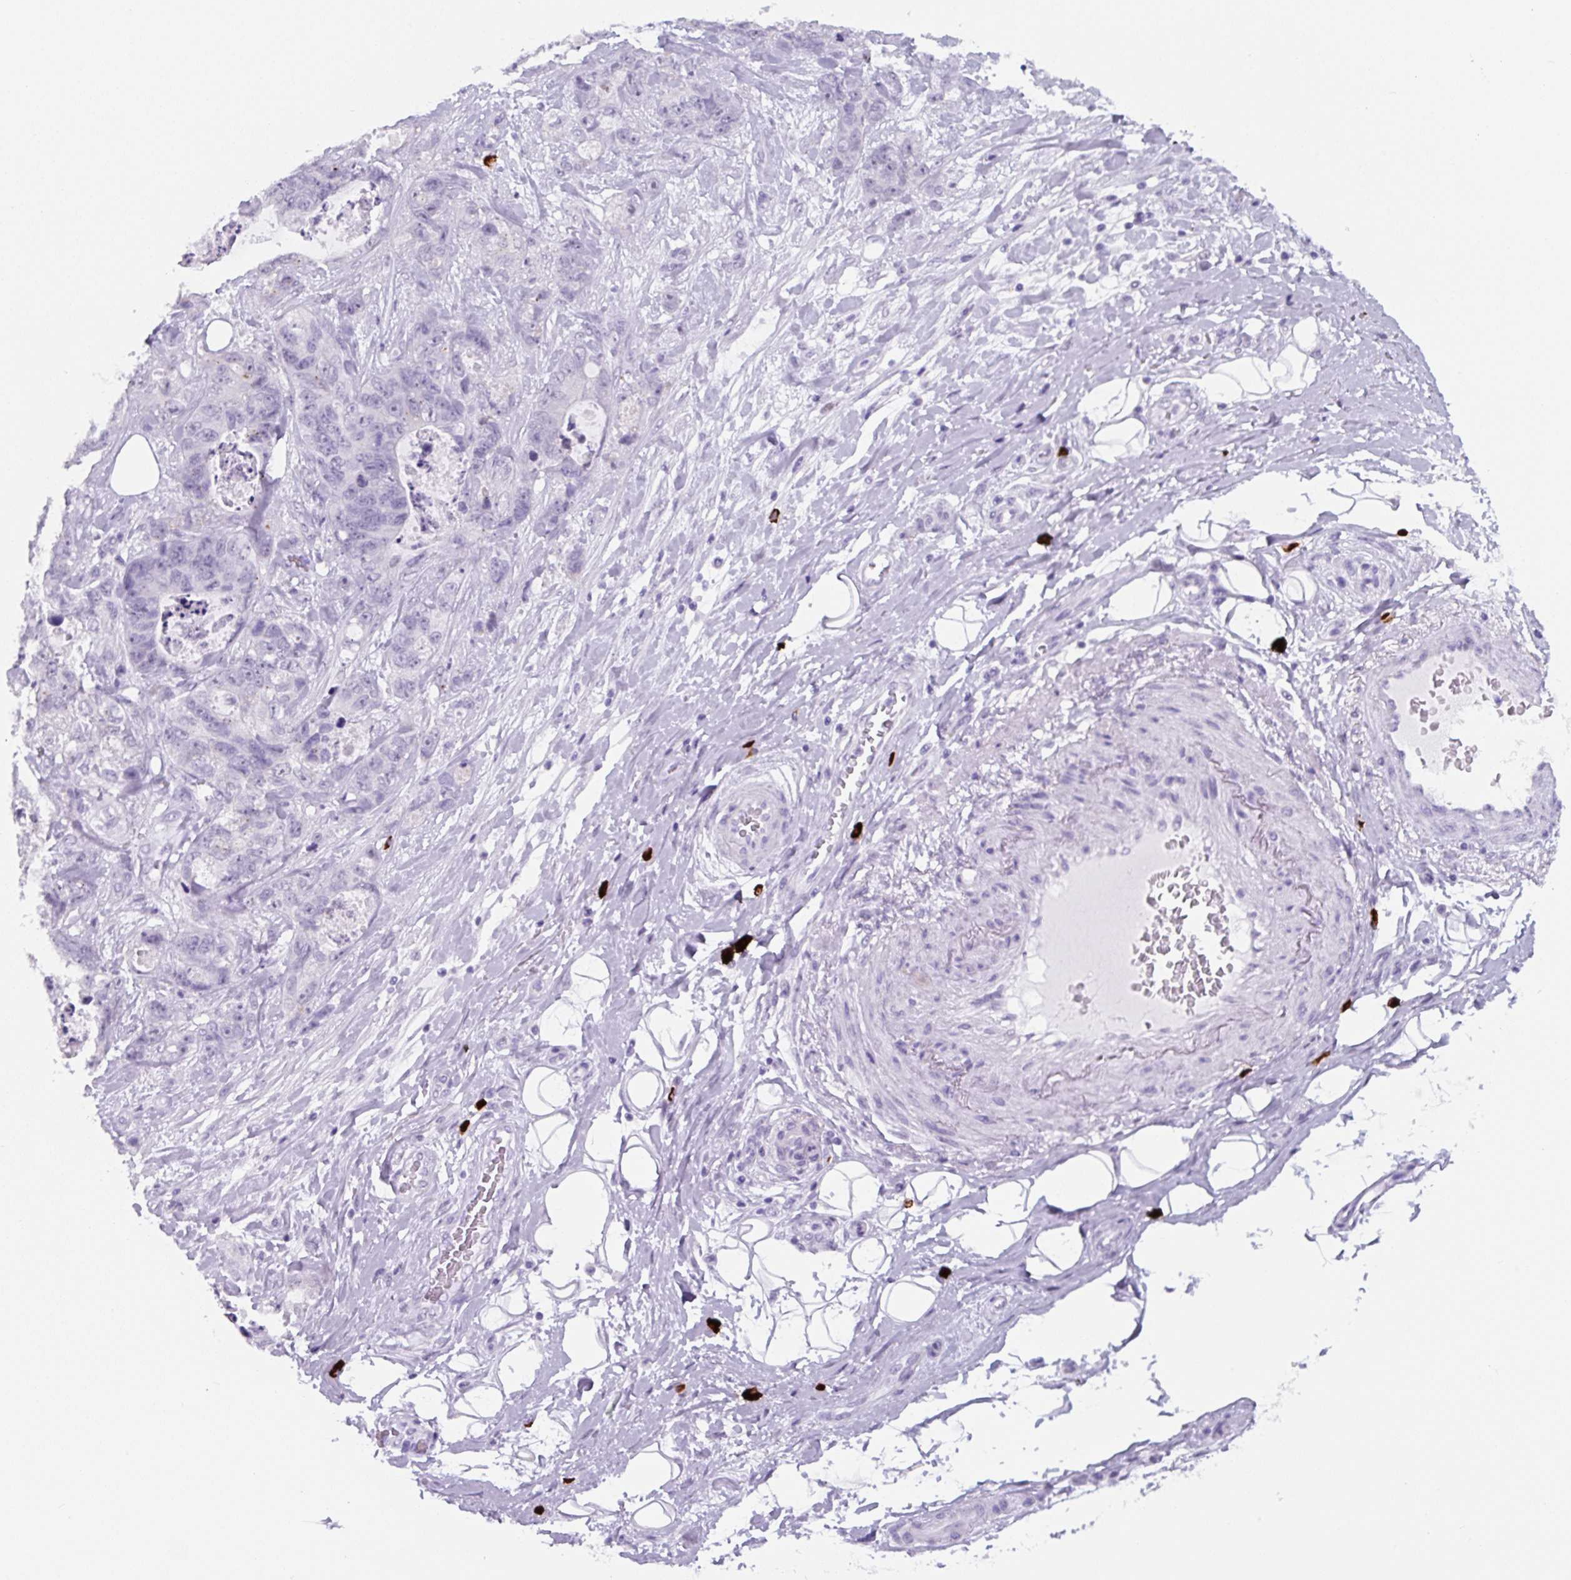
{"staining": {"intensity": "negative", "quantity": "none", "location": "none"}, "tissue": "stomach cancer", "cell_type": "Tumor cells", "image_type": "cancer", "snomed": [{"axis": "morphology", "description": "Normal tissue, NOS"}, {"axis": "morphology", "description": "Adenocarcinoma, NOS"}, {"axis": "topography", "description": "Stomach"}], "caption": "Stomach cancer (adenocarcinoma) was stained to show a protein in brown. There is no significant positivity in tumor cells.", "gene": "TNFRSF8", "patient": {"sex": "female", "age": 89}}